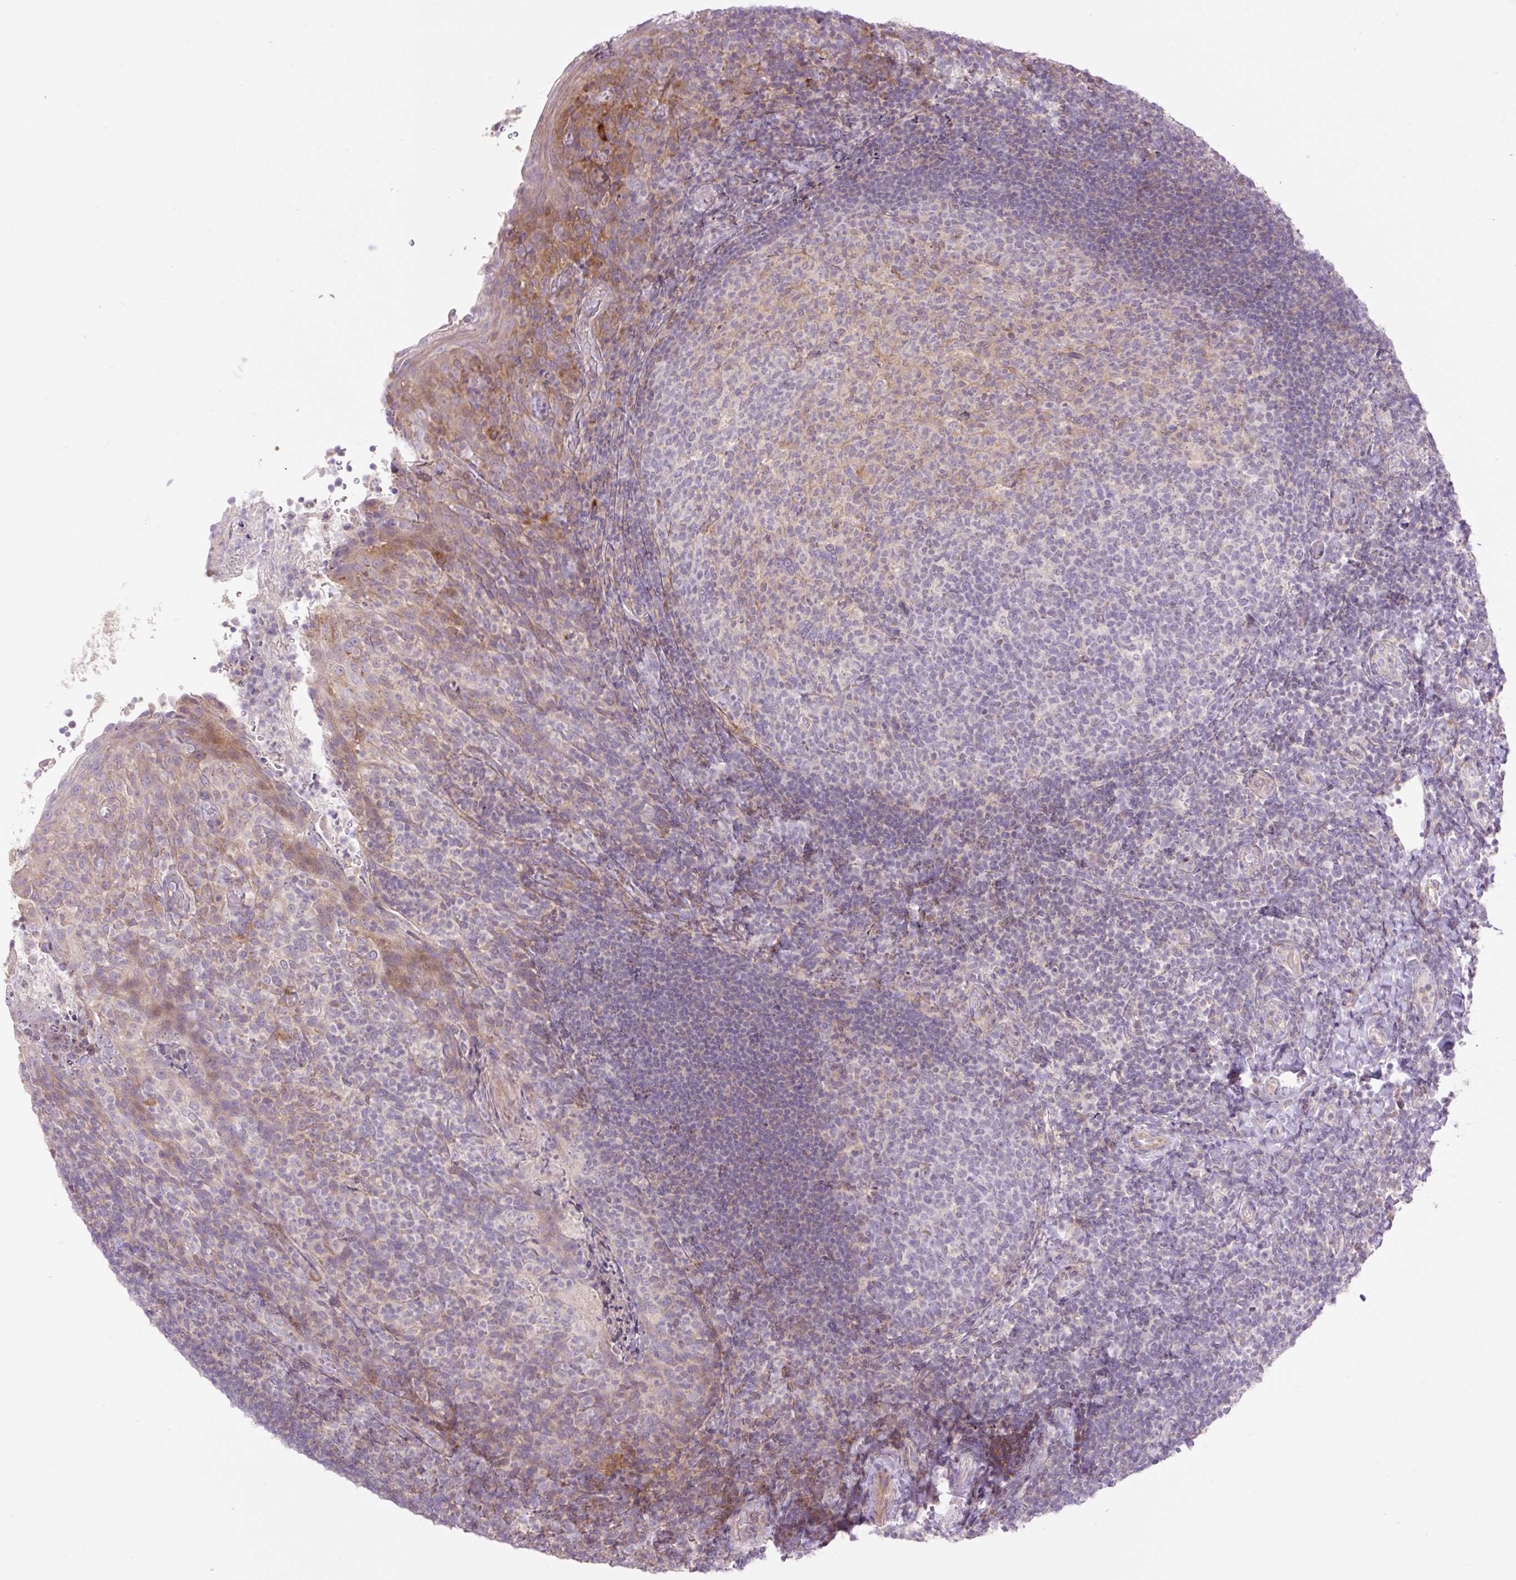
{"staining": {"intensity": "weak", "quantity": "25%-75%", "location": "cytoplasmic/membranous"}, "tissue": "tonsil", "cell_type": "Germinal center cells", "image_type": "normal", "snomed": [{"axis": "morphology", "description": "Normal tissue, NOS"}, {"axis": "topography", "description": "Tonsil"}], "caption": "The photomicrograph demonstrates staining of normal tonsil, revealing weak cytoplasmic/membranous protein positivity (brown color) within germinal center cells.", "gene": "VPS25", "patient": {"sex": "female", "age": 10}}